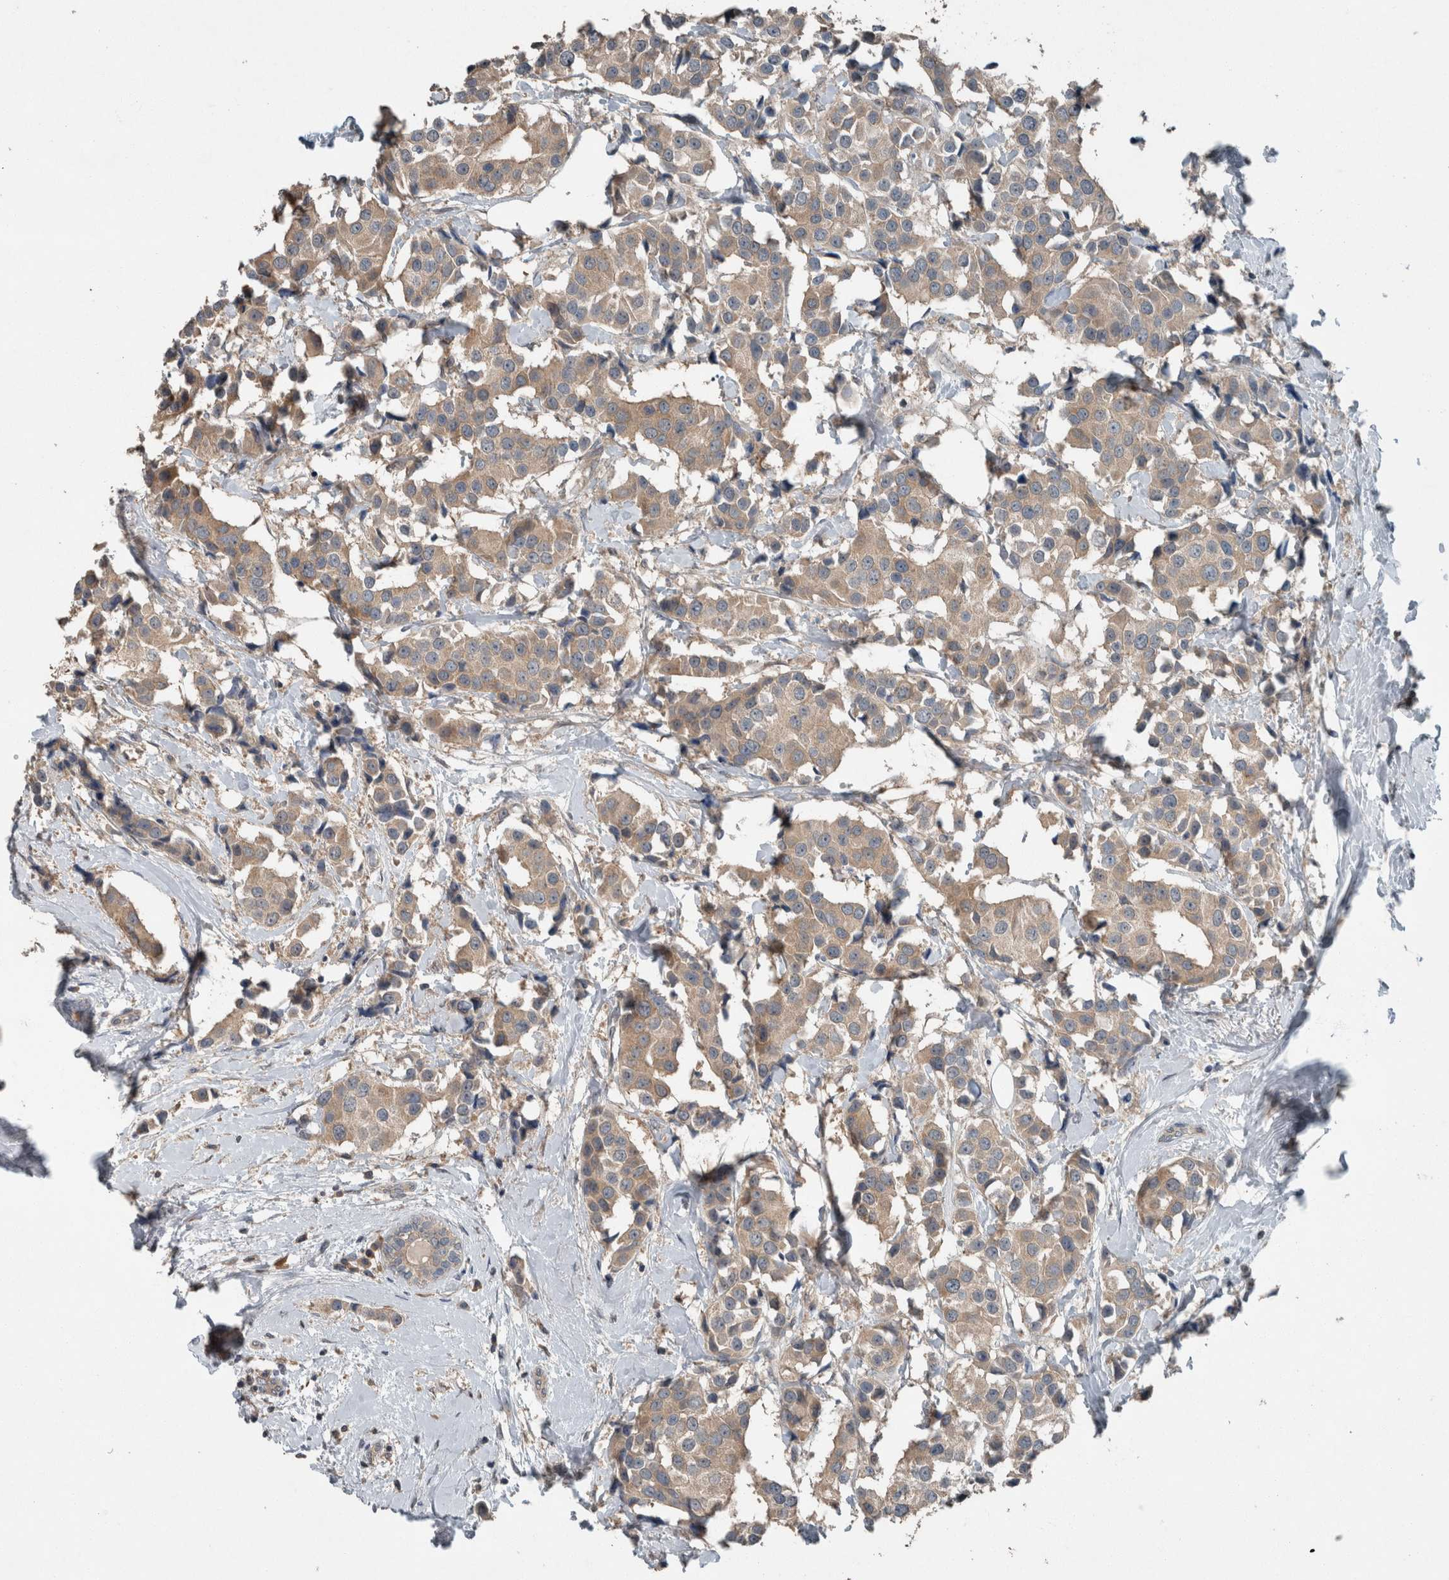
{"staining": {"intensity": "weak", "quantity": ">75%", "location": "cytoplasmic/membranous"}, "tissue": "breast cancer", "cell_type": "Tumor cells", "image_type": "cancer", "snomed": [{"axis": "morphology", "description": "Normal tissue, NOS"}, {"axis": "morphology", "description": "Duct carcinoma"}, {"axis": "topography", "description": "Breast"}], "caption": "This photomicrograph reveals immunohistochemistry (IHC) staining of infiltrating ductal carcinoma (breast), with low weak cytoplasmic/membranous expression in approximately >75% of tumor cells.", "gene": "KNTC1", "patient": {"sex": "female", "age": 39}}